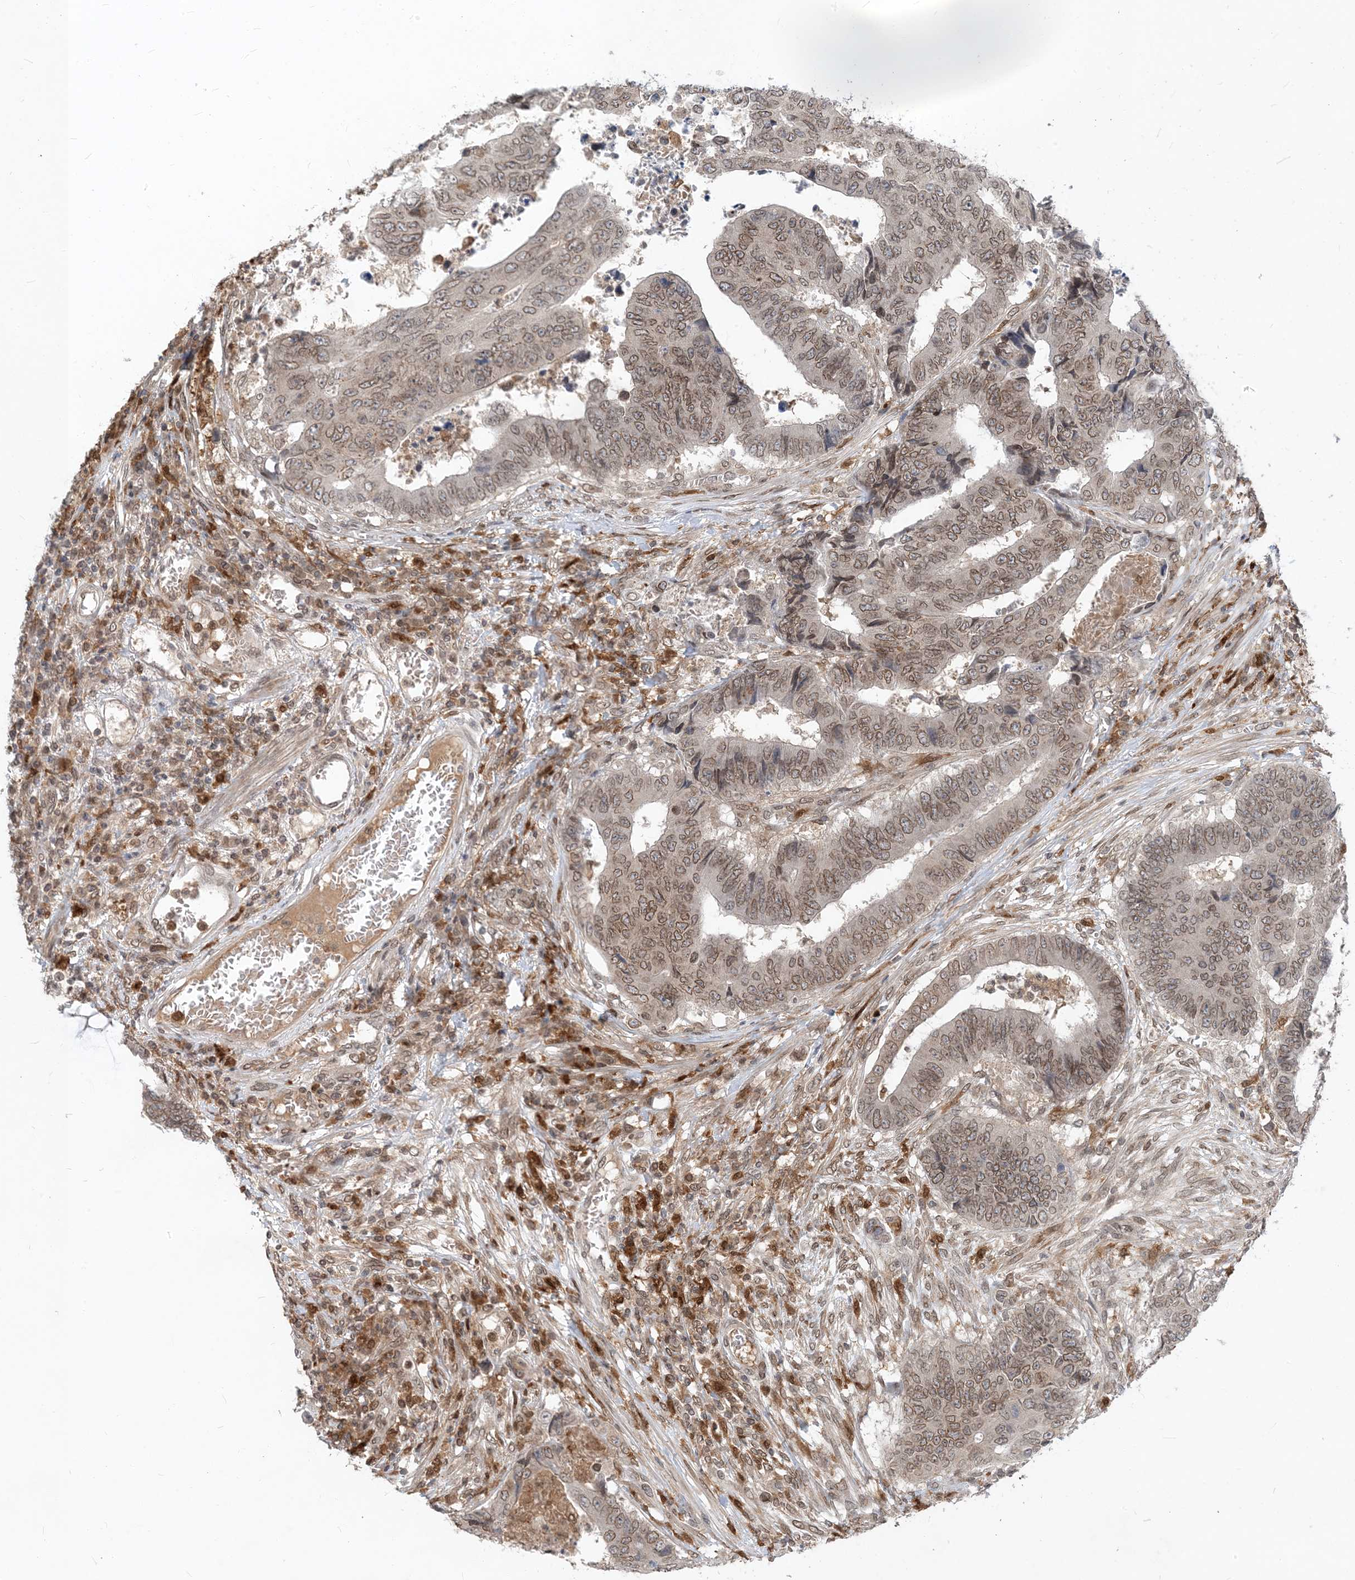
{"staining": {"intensity": "moderate", "quantity": ">75%", "location": "cytoplasmic/membranous,nuclear"}, "tissue": "colorectal cancer", "cell_type": "Tumor cells", "image_type": "cancer", "snomed": [{"axis": "morphology", "description": "Adenocarcinoma, NOS"}, {"axis": "topography", "description": "Rectum"}], "caption": "Colorectal cancer (adenocarcinoma) tissue demonstrates moderate cytoplasmic/membranous and nuclear expression in approximately >75% of tumor cells, visualized by immunohistochemistry. (DAB (3,3'-diaminobenzidine) IHC with brightfield microscopy, high magnification).", "gene": "NAGK", "patient": {"sex": "male", "age": 84}}